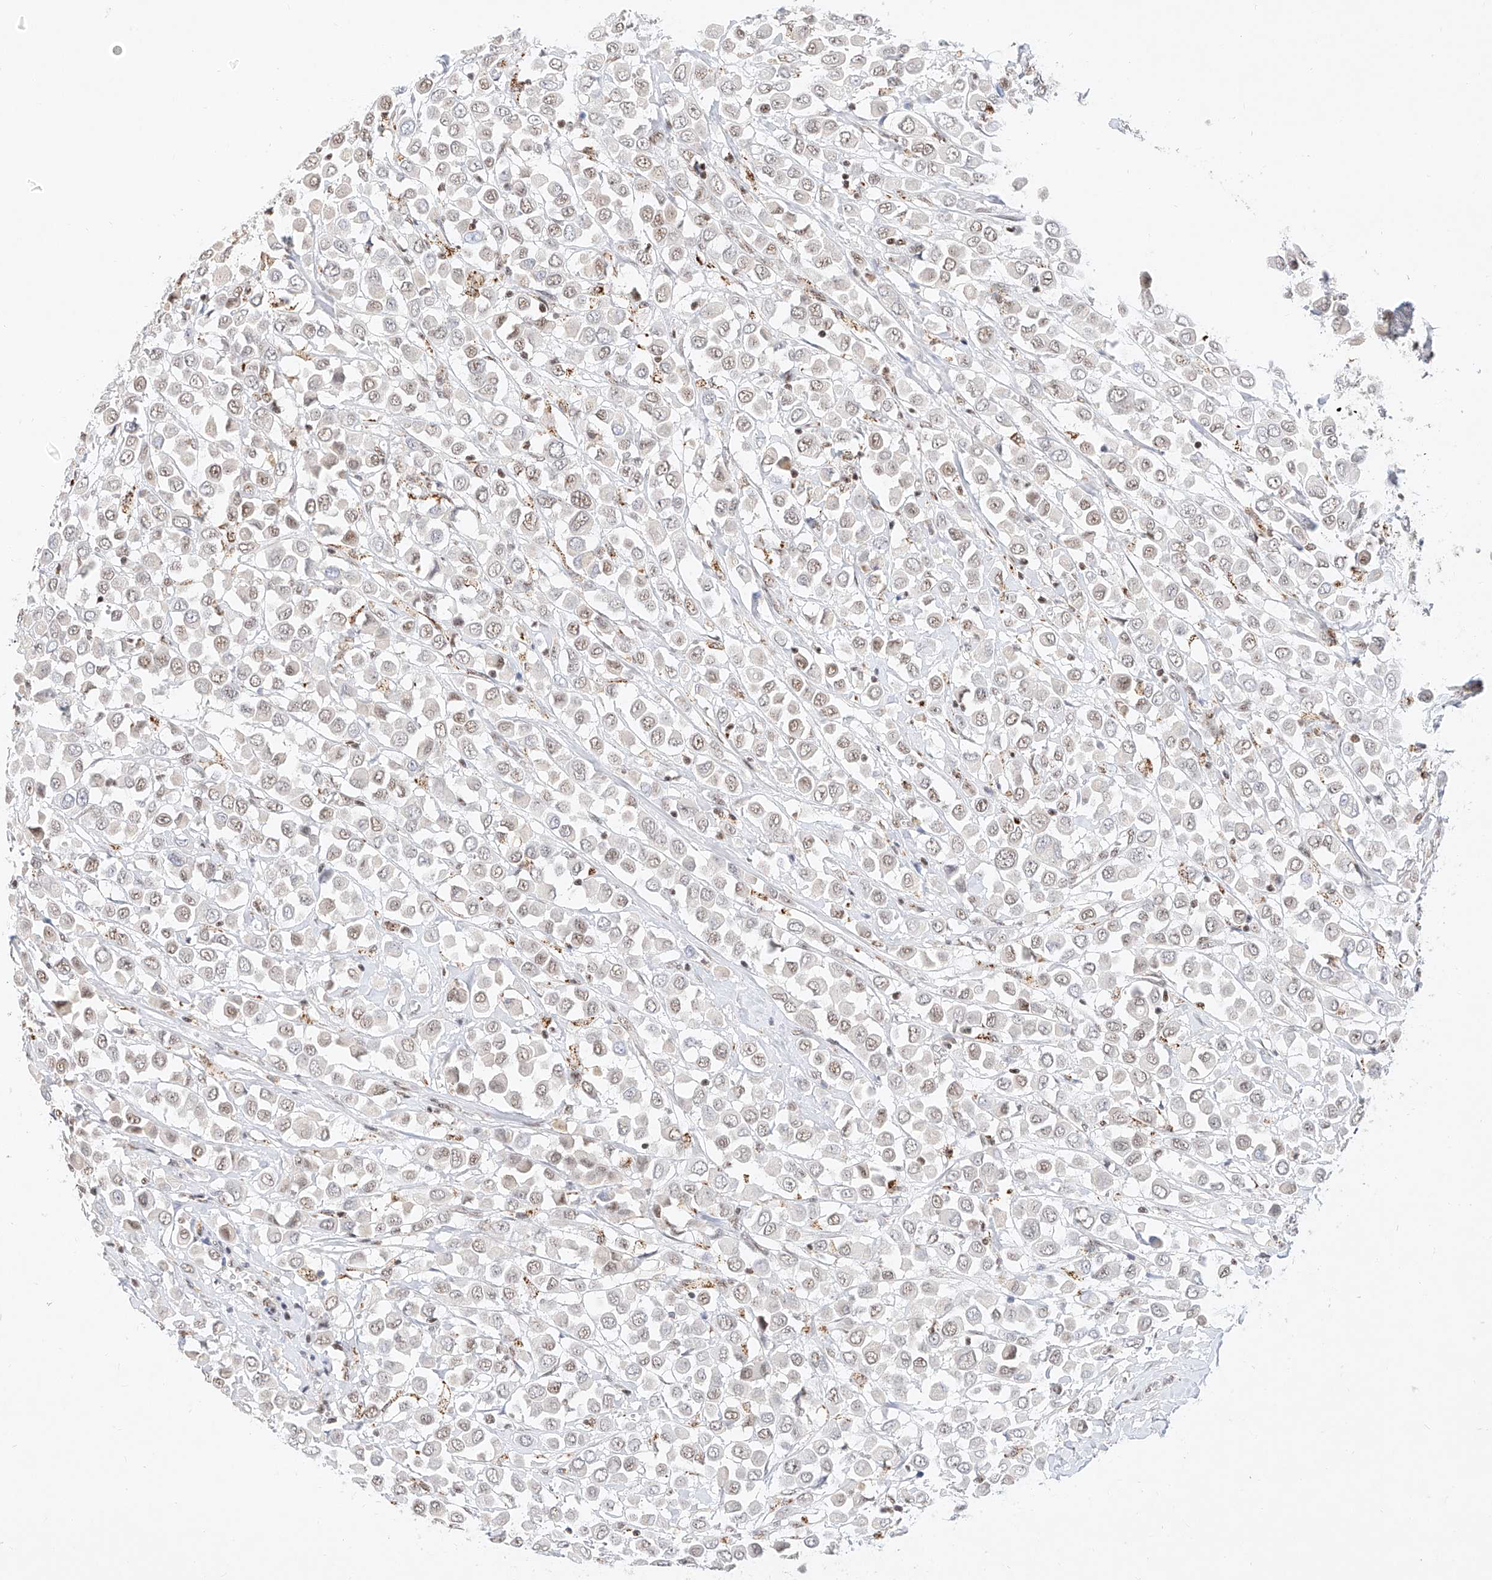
{"staining": {"intensity": "weak", "quantity": "25%-75%", "location": "nuclear"}, "tissue": "breast cancer", "cell_type": "Tumor cells", "image_type": "cancer", "snomed": [{"axis": "morphology", "description": "Duct carcinoma"}, {"axis": "topography", "description": "Breast"}], "caption": "IHC histopathology image of neoplastic tissue: human breast infiltrating ductal carcinoma stained using immunohistochemistry (IHC) displays low levels of weak protein expression localized specifically in the nuclear of tumor cells, appearing as a nuclear brown color.", "gene": "NRF1", "patient": {"sex": "female", "age": 61}}